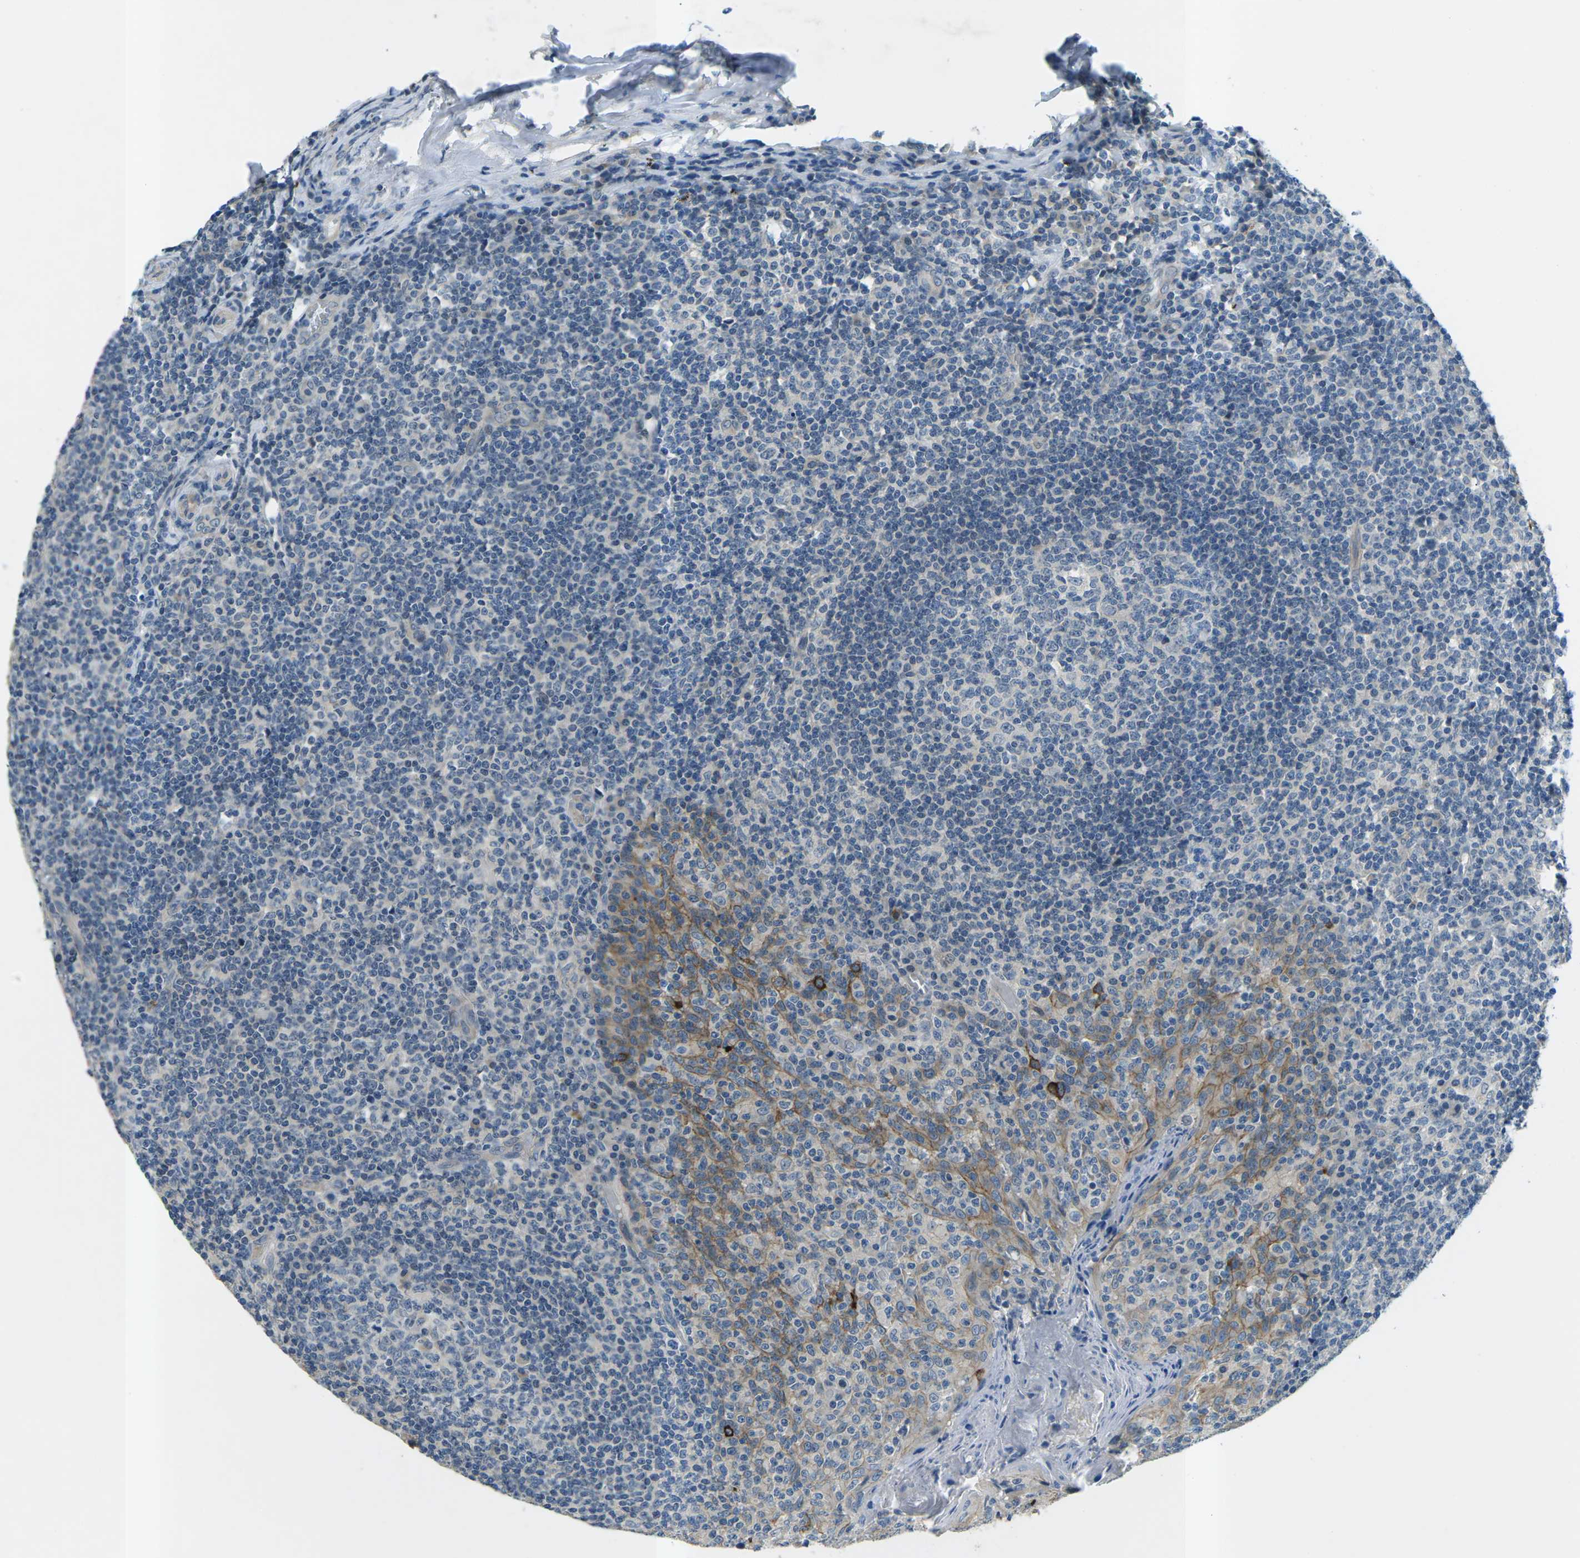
{"staining": {"intensity": "negative", "quantity": "none", "location": "none"}, "tissue": "tonsil", "cell_type": "Germinal center cells", "image_type": "normal", "snomed": [{"axis": "morphology", "description": "Normal tissue, NOS"}, {"axis": "topography", "description": "Tonsil"}], "caption": "The IHC image has no significant staining in germinal center cells of tonsil.", "gene": "CTNND1", "patient": {"sex": "female", "age": 19}}